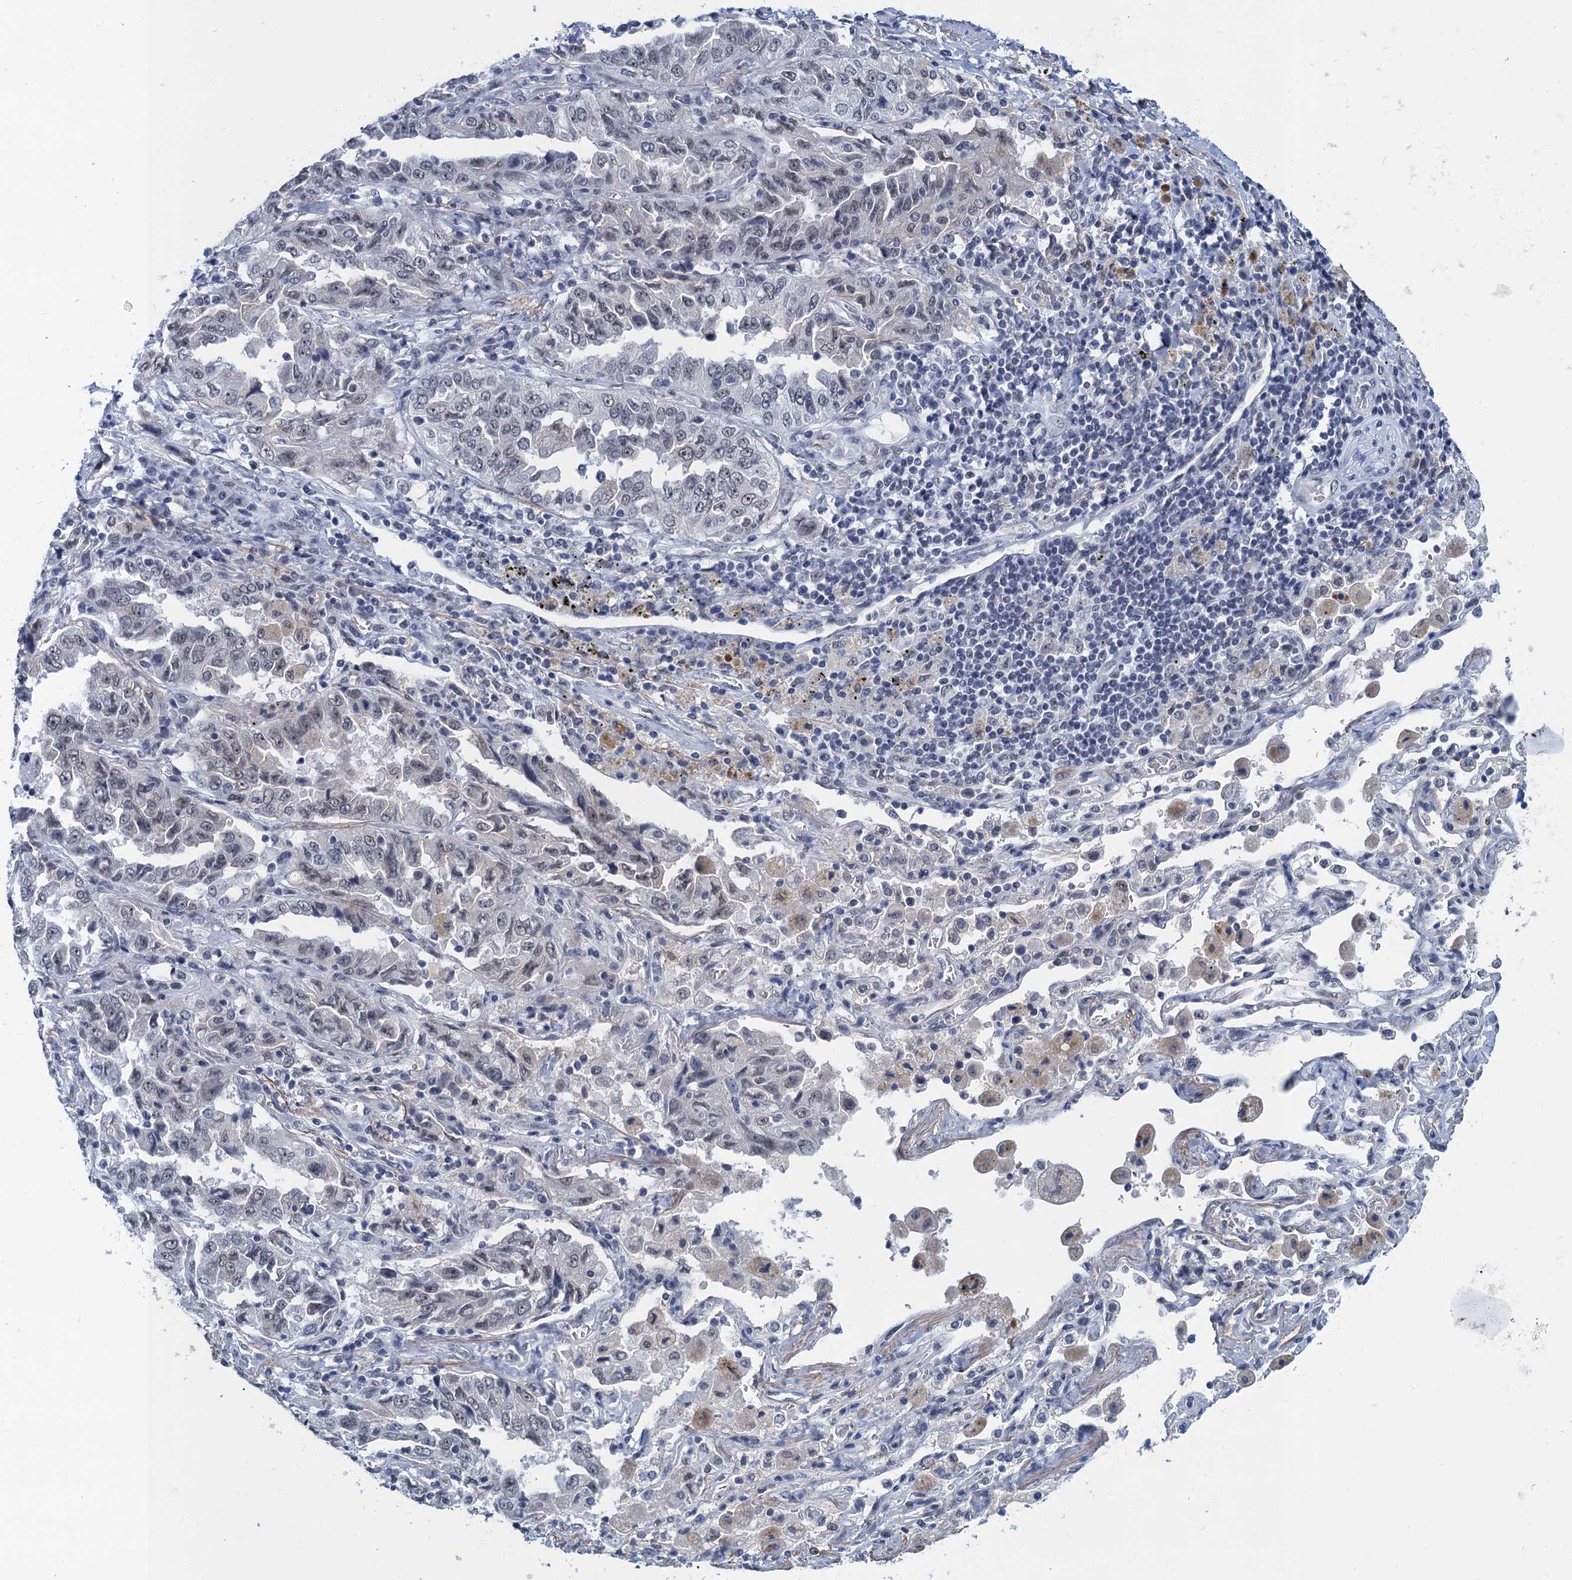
{"staining": {"intensity": "negative", "quantity": "none", "location": "none"}, "tissue": "lung cancer", "cell_type": "Tumor cells", "image_type": "cancer", "snomed": [{"axis": "morphology", "description": "Adenocarcinoma, NOS"}, {"axis": "topography", "description": "Lung"}], "caption": "A high-resolution histopathology image shows IHC staining of adenocarcinoma (lung), which displays no significant positivity in tumor cells.", "gene": "EPS8L1", "patient": {"sex": "female", "age": 51}}